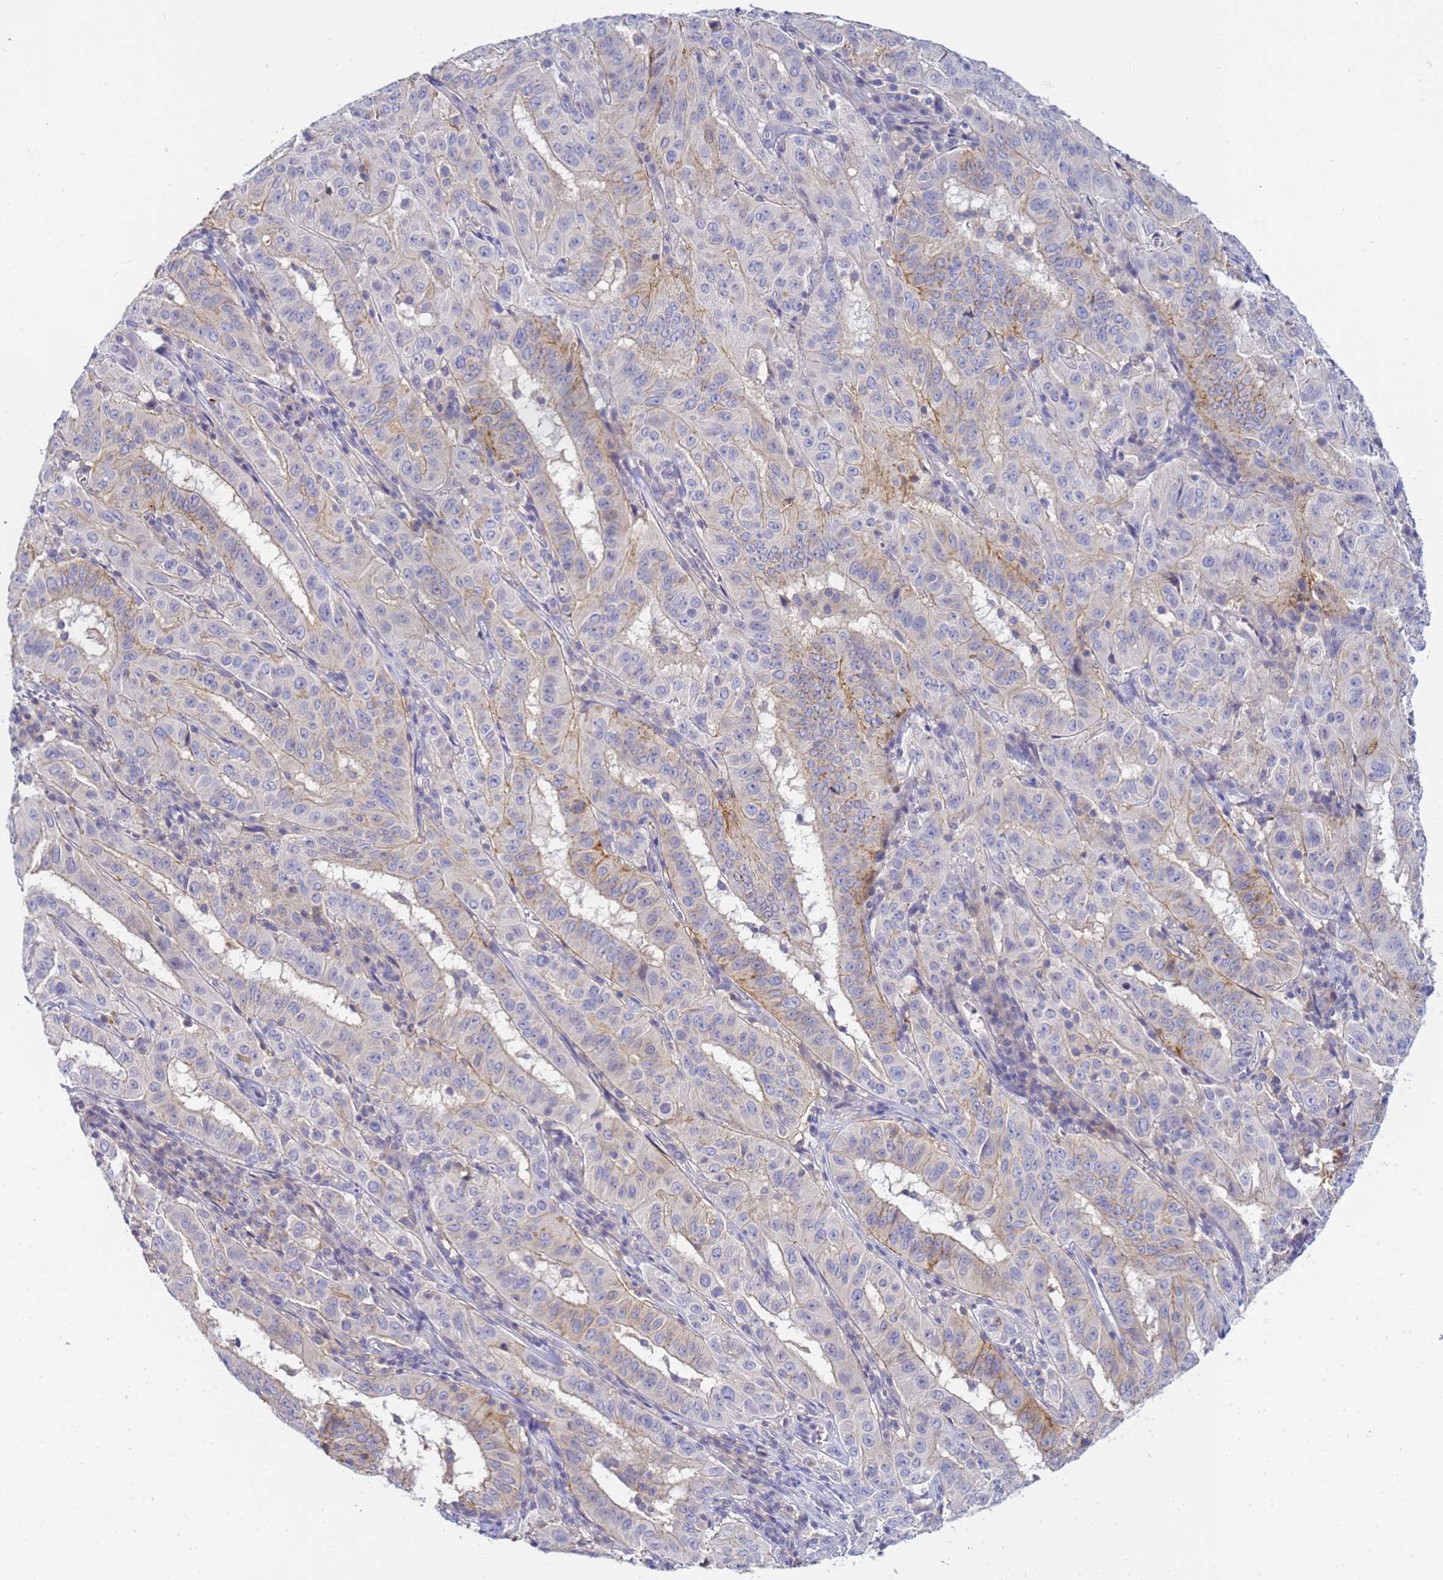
{"staining": {"intensity": "weak", "quantity": "<25%", "location": "cytoplasmic/membranous"}, "tissue": "pancreatic cancer", "cell_type": "Tumor cells", "image_type": "cancer", "snomed": [{"axis": "morphology", "description": "Adenocarcinoma, NOS"}, {"axis": "topography", "description": "Pancreas"}], "caption": "A high-resolution photomicrograph shows immunohistochemistry (IHC) staining of pancreatic adenocarcinoma, which shows no significant staining in tumor cells.", "gene": "TBCD", "patient": {"sex": "male", "age": 63}}